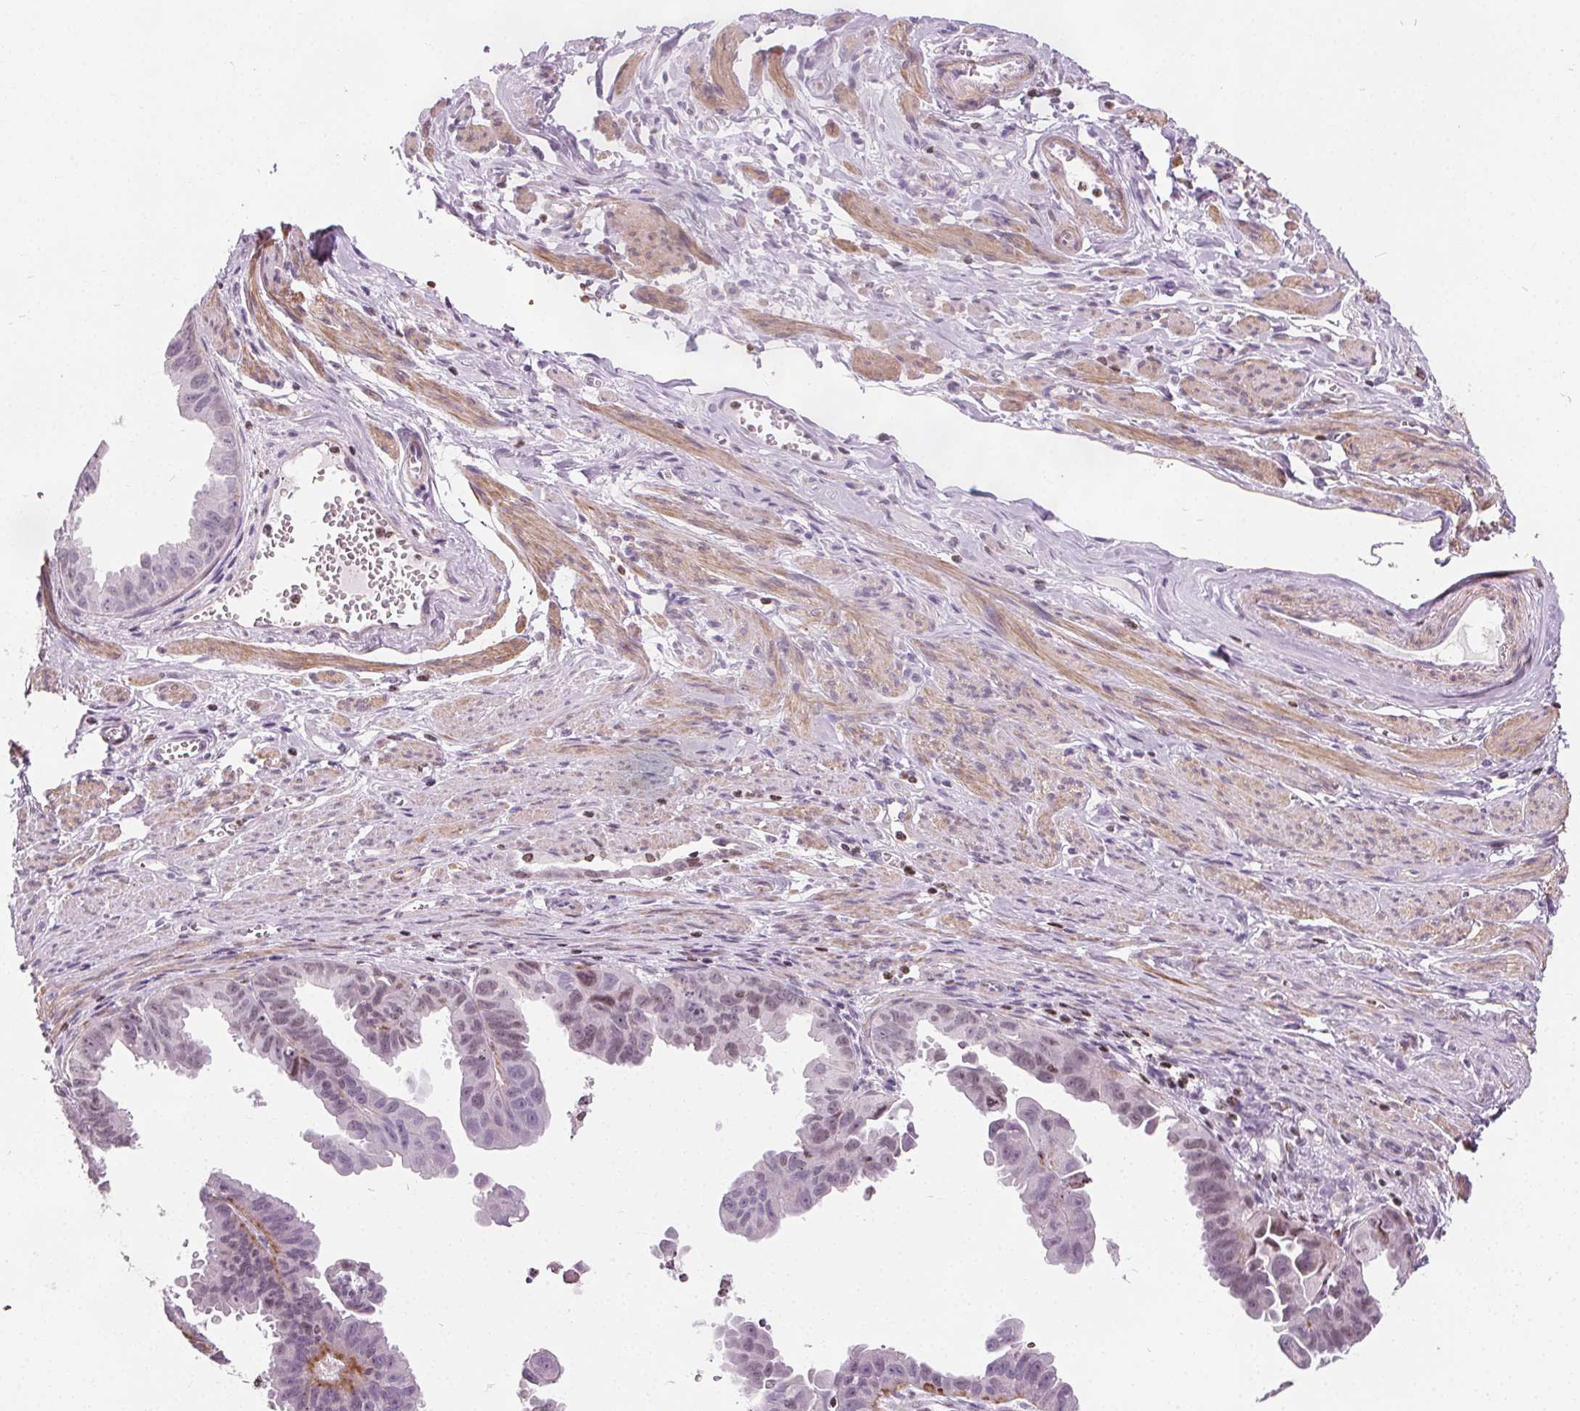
{"staining": {"intensity": "weak", "quantity": "<25%", "location": "nuclear"}, "tissue": "ovarian cancer", "cell_type": "Tumor cells", "image_type": "cancer", "snomed": [{"axis": "morphology", "description": "Carcinoma, endometroid"}, {"axis": "topography", "description": "Ovary"}], "caption": "High magnification brightfield microscopy of ovarian endometroid carcinoma stained with DAB (3,3'-diaminobenzidine) (brown) and counterstained with hematoxylin (blue): tumor cells show no significant positivity.", "gene": "ISLR2", "patient": {"sex": "female", "age": 85}}